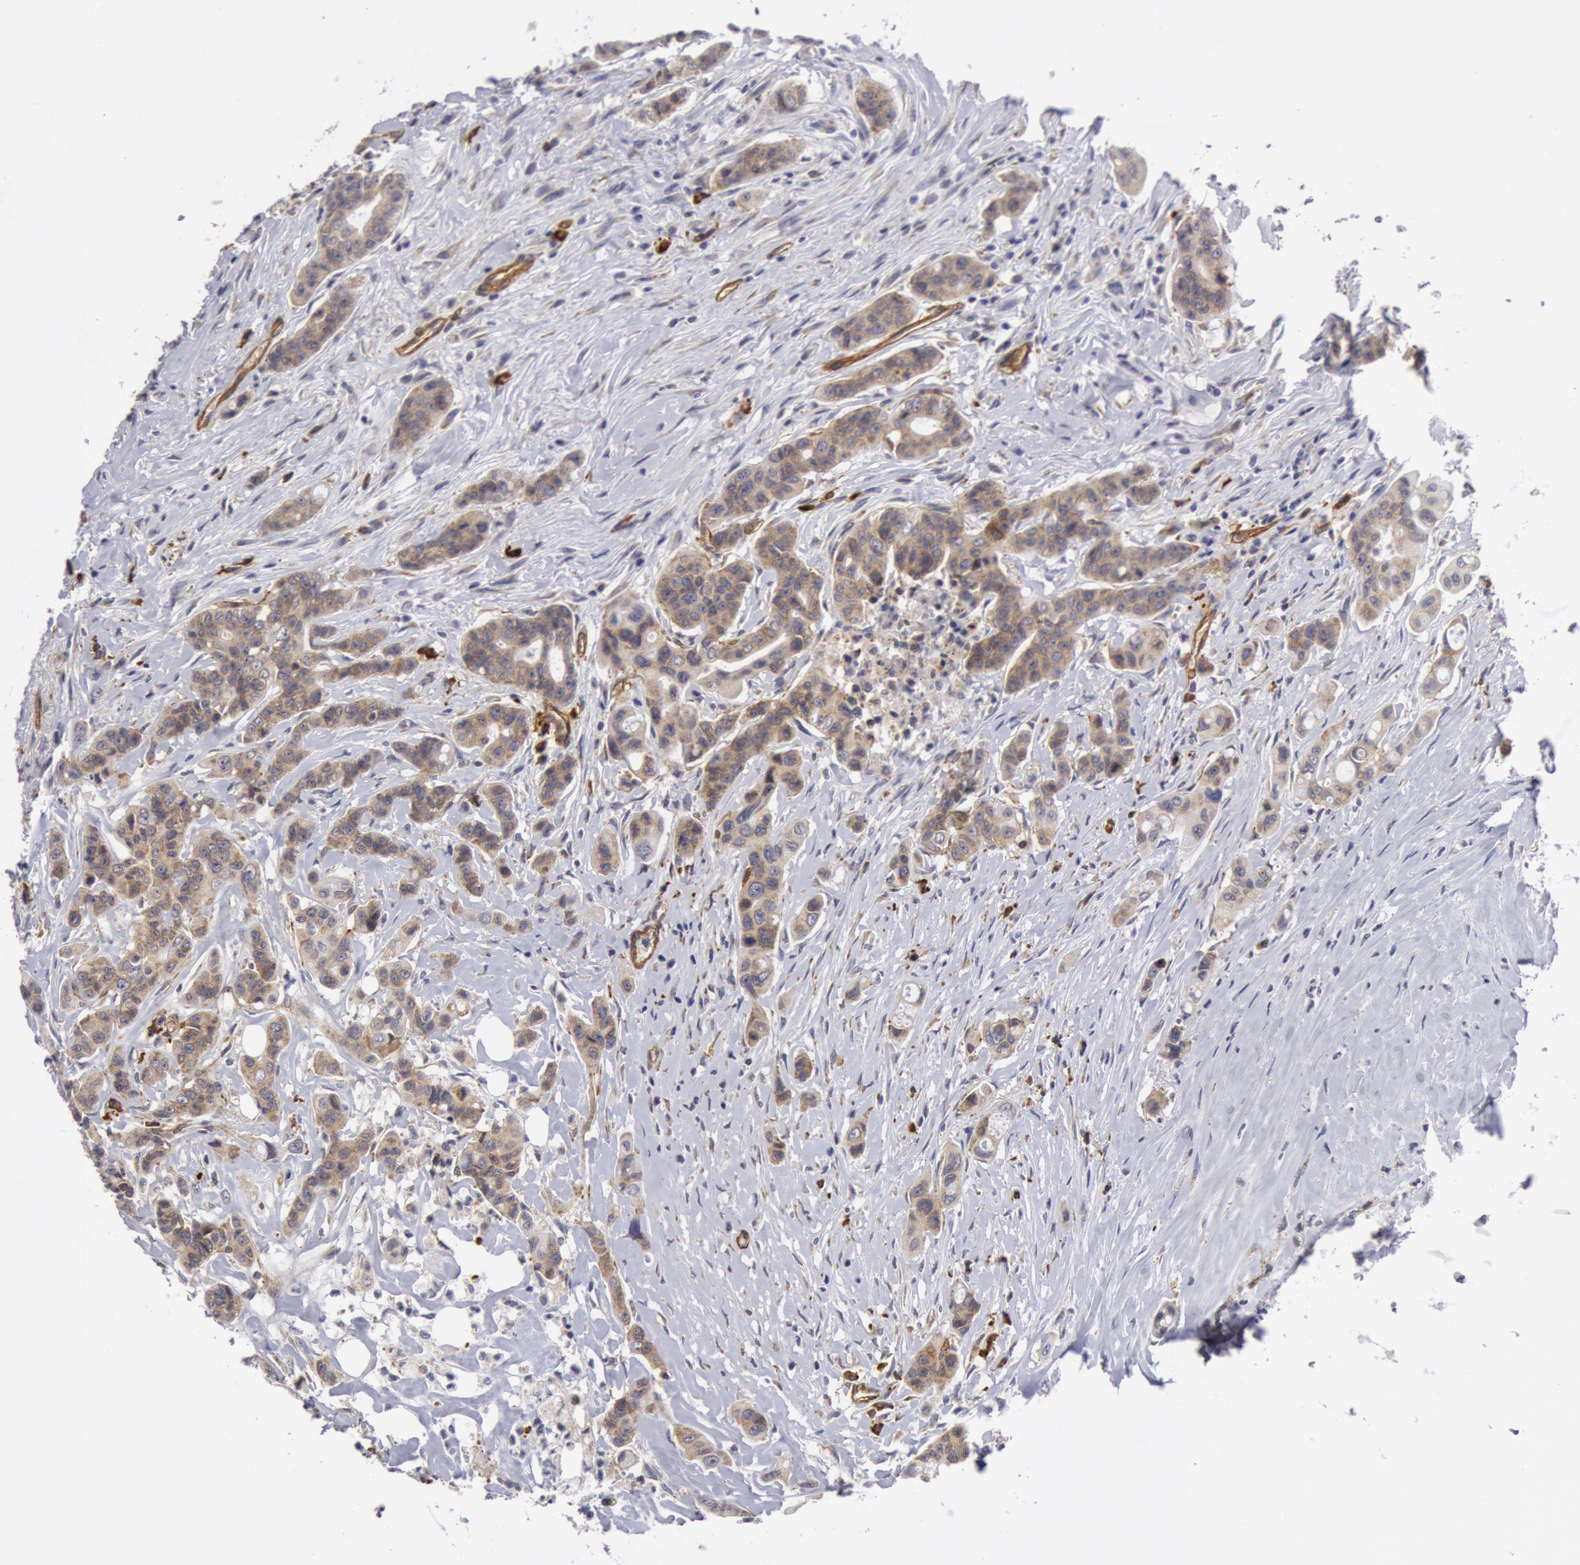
{"staining": {"intensity": "weak", "quantity": ">75%", "location": "cytoplasmic/membranous"}, "tissue": "colorectal cancer", "cell_type": "Tumor cells", "image_type": "cancer", "snomed": [{"axis": "morphology", "description": "Adenocarcinoma, NOS"}, {"axis": "topography", "description": "Colon"}], "caption": "Colorectal cancer stained for a protein (brown) shows weak cytoplasmic/membranous positive positivity in about >75% of tumor cells.", "gene": "IL23A", "patient": {"sex": "female", "age": 70}}